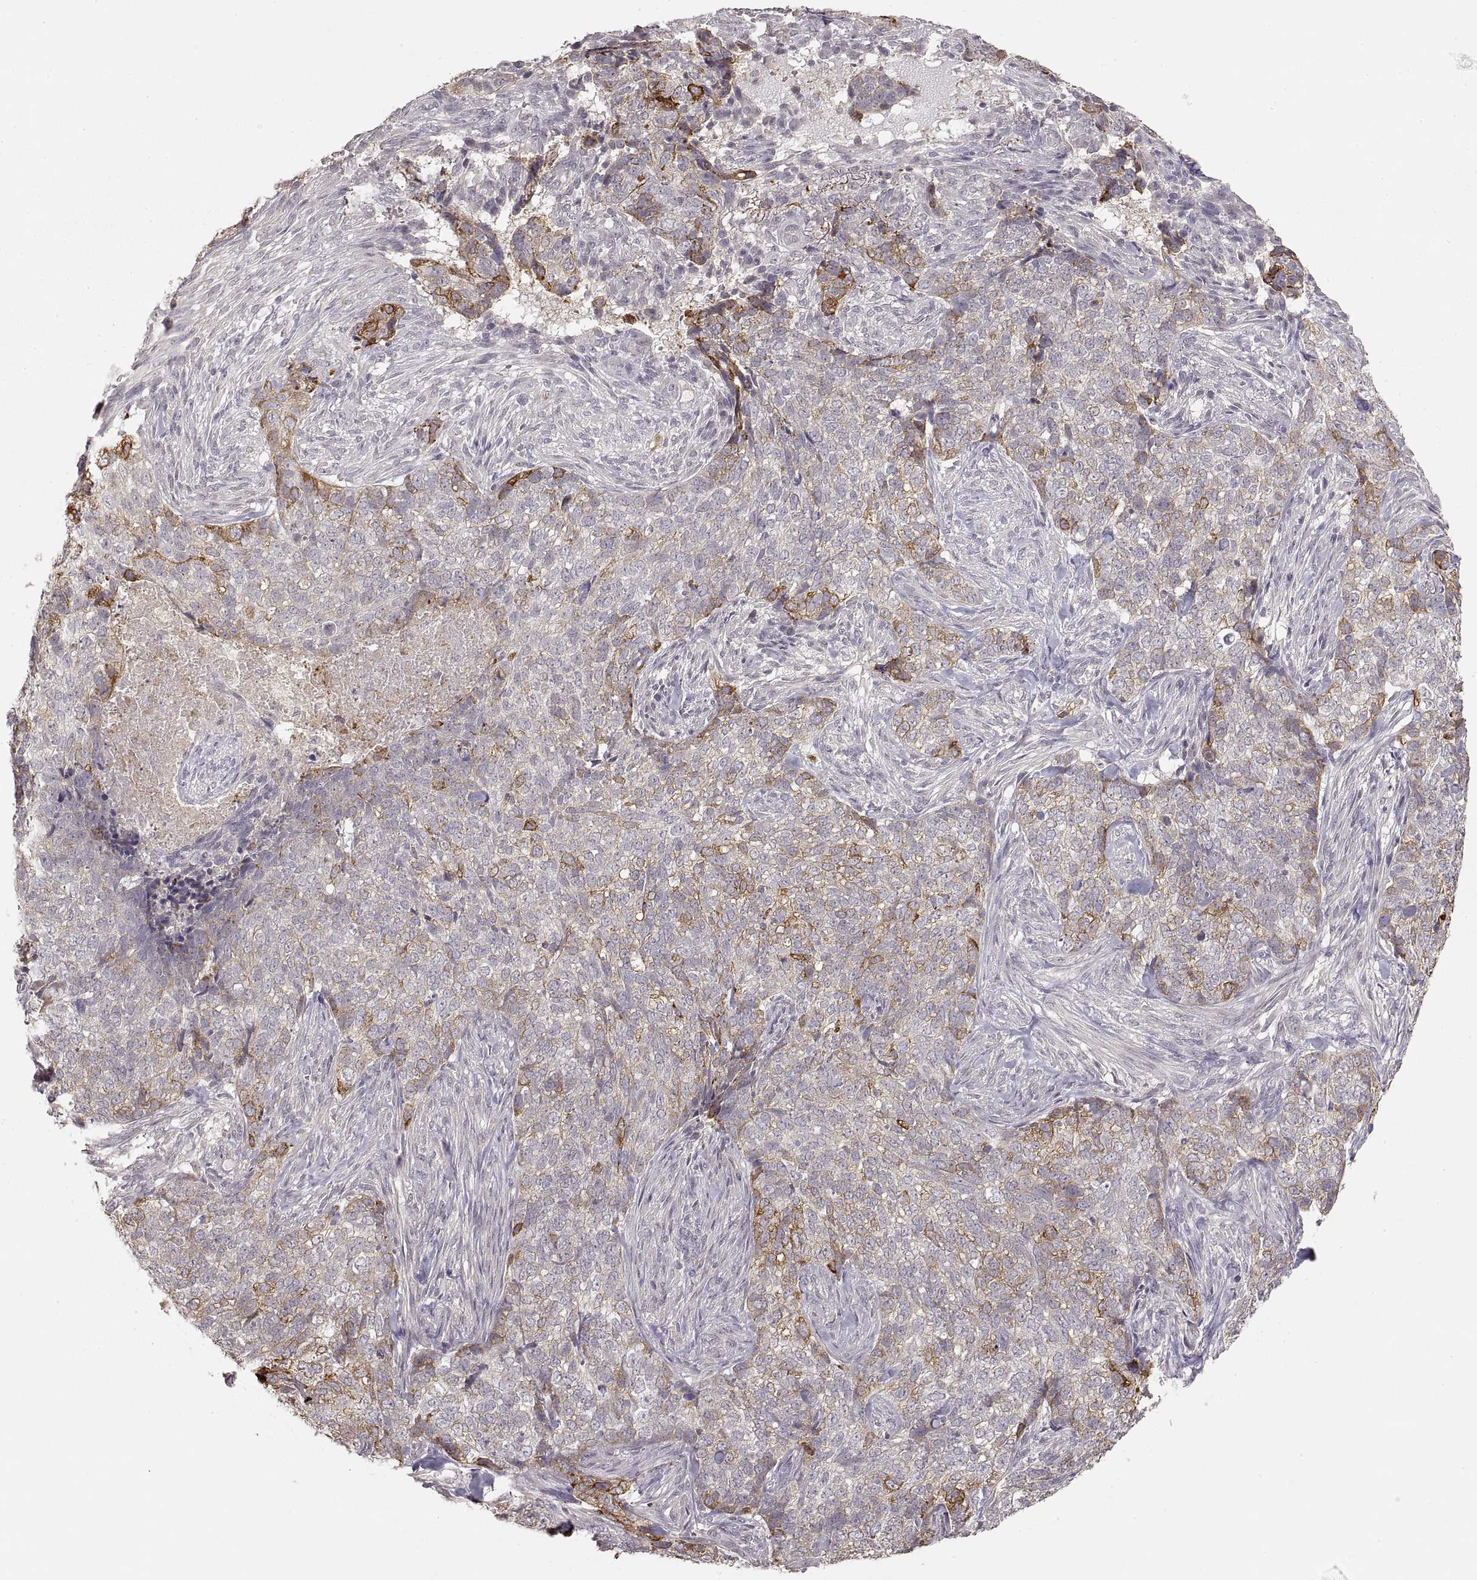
{"staining": {"intensity": "strong", "quantity": "<25%", "location": "cytoplasmic/membranous"}, "tissue": "skin cancer", "cell_type": "Tumor cells", "image_type": "cancer", "snomed": [{"axis": "morphology", "description": "Basal cell carcinoma"}, {"axis": "topography", "description": "Skin"}], "caption": "Immunohistochemical staining of basal cell carcinoma (skin) demonstrates medium levels of strong cytoplasmic/membranous staining in about <25% of tumor cells. (DAB IHC, brown staining for protein, blue staining for nuclei).", "gene": "LAMC2", "patient": {"sex": "female", "age": 69}}